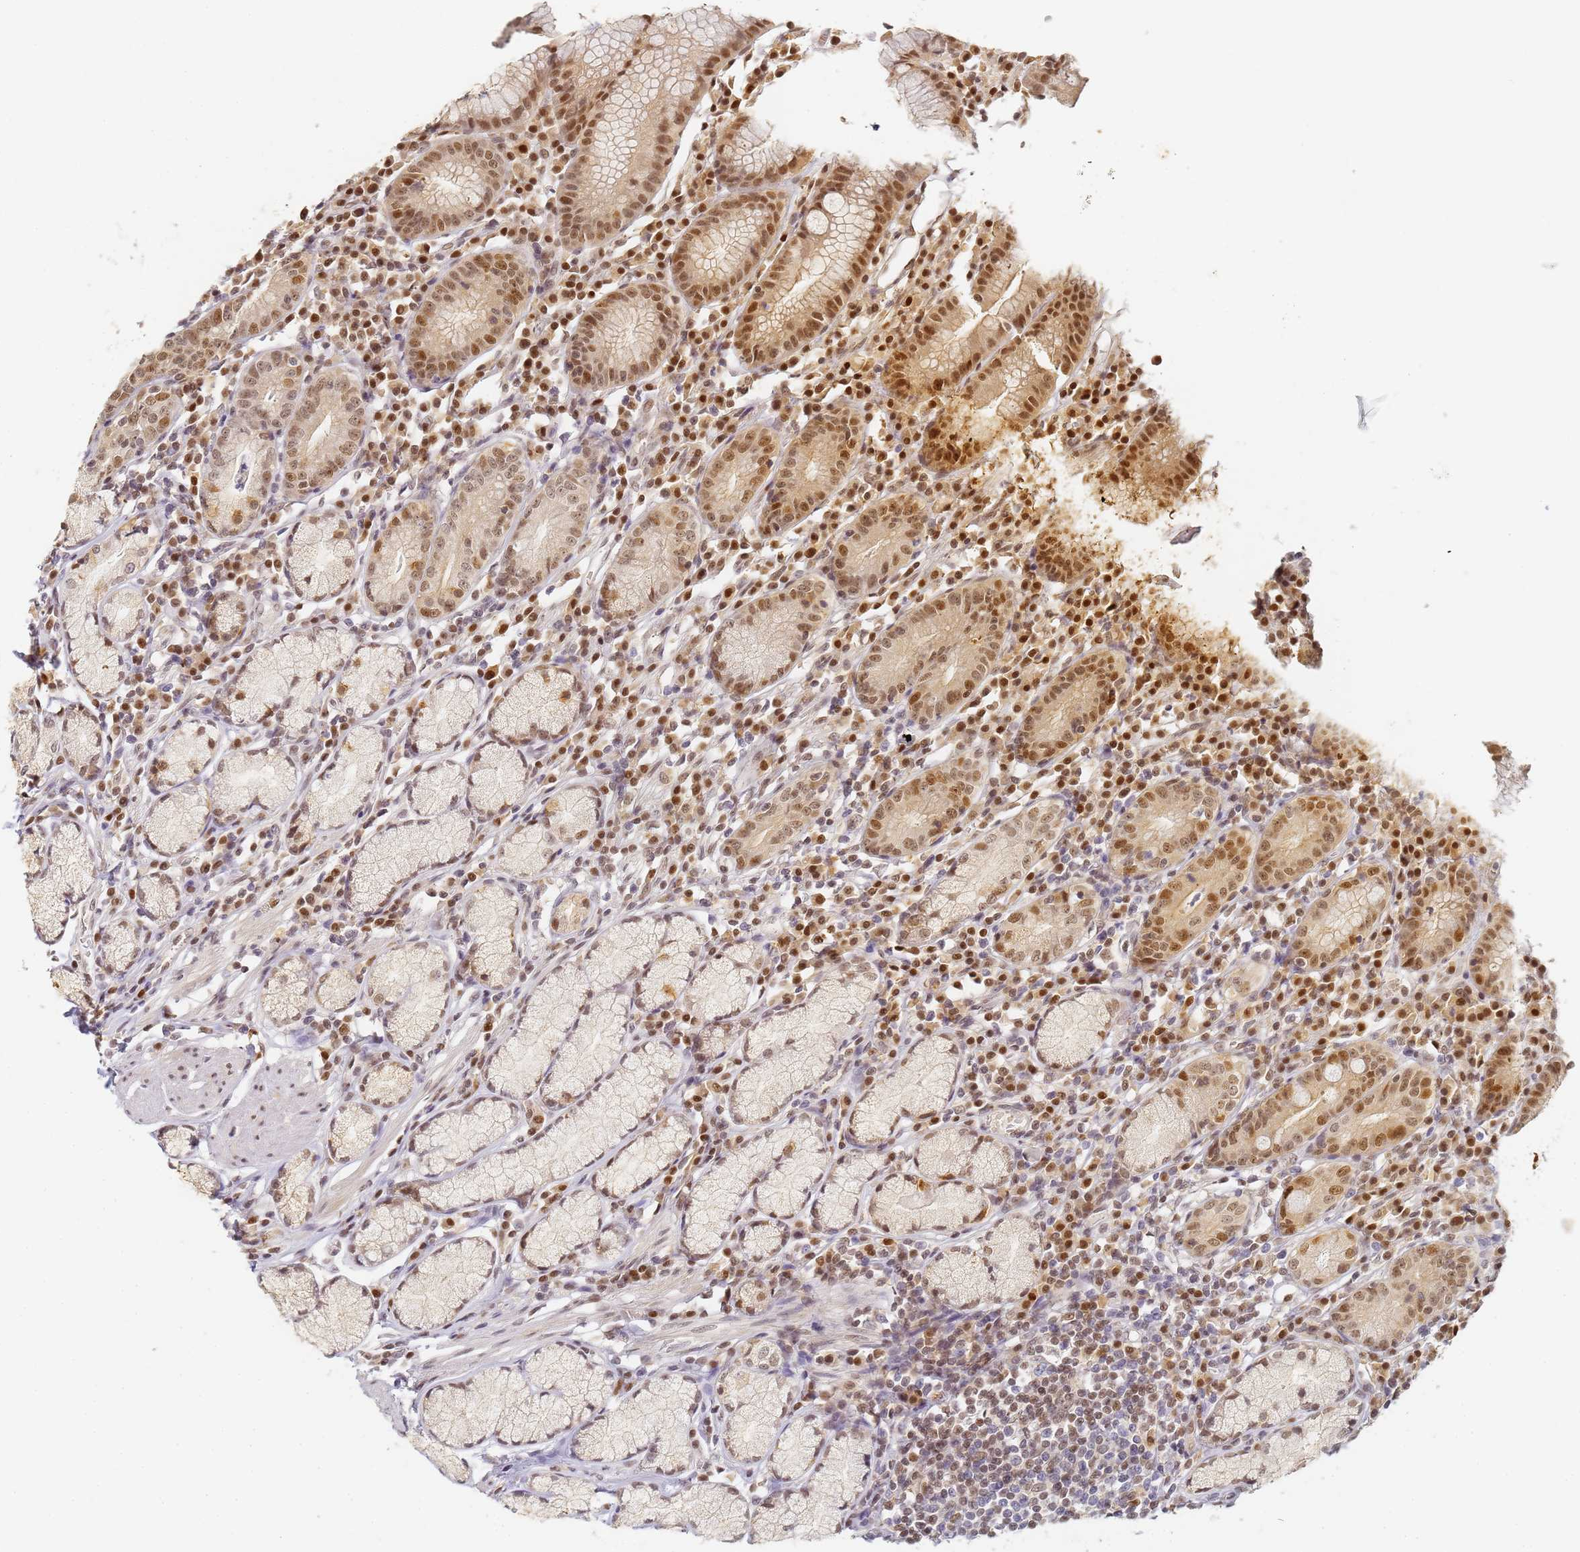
{"staining": {"intensity": "moderate", "quantity": ">75%", "location": "nuclear"}, "tissue": "stomach", "cell_type": "Glandular cells", "image_type": "normal", "snomed": [{"axis": "morphology", "description": "Normal tissue, NOS"}, {"axis": "topography", "description": "Stomach"}], "caption": "Immunohistochemistry of benign human stomach displays medium levels of moderate nuclear expression in about >75% of glandular cells. Immunohistochemistry (ihc) stains the protein in brown and the nuclei are stained blue.", "gene": "HMCES", "patient": {"sex": "male", "age": 55}}